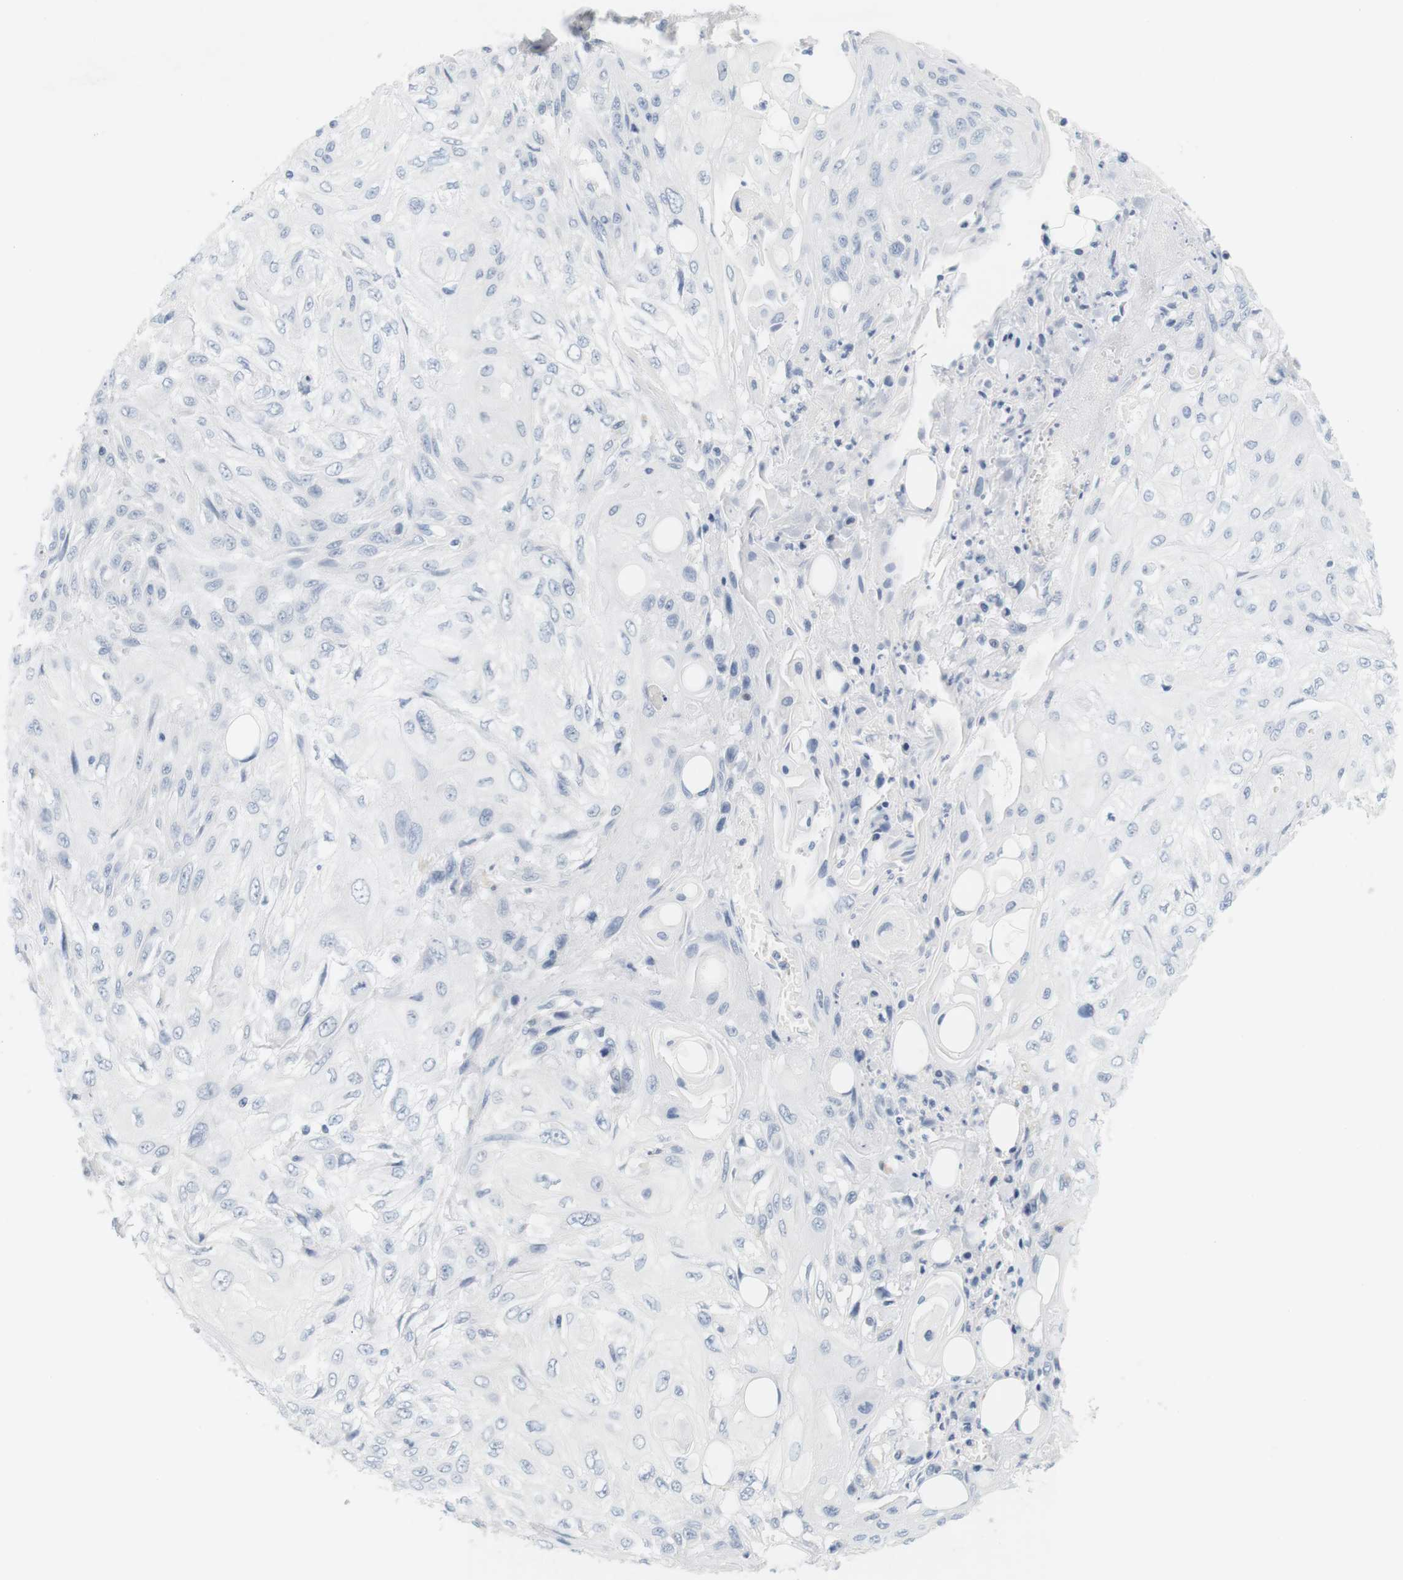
{"staining": {"intensity": "negative", "quantity": "none", "location": "none"}, "tissue": "skin cancer", "cell_type": "Tumor cells", "image_type": "cancer", "snomed": [{"axis": "morphology", "description": "Squamous cell carcinoma, NOS"}, {"axis": "topography", "description": "Skin"}], "caption": "Immunohistochemistry (IHC) photomicrograph of neoplastic tissue: skin cancer stained with DAB (3,3'-diaminobenzidine) shows no significant protein expression in tumor cells.", "gene": "OPRM1", "patient": {"sex": "male", "age": 75}}